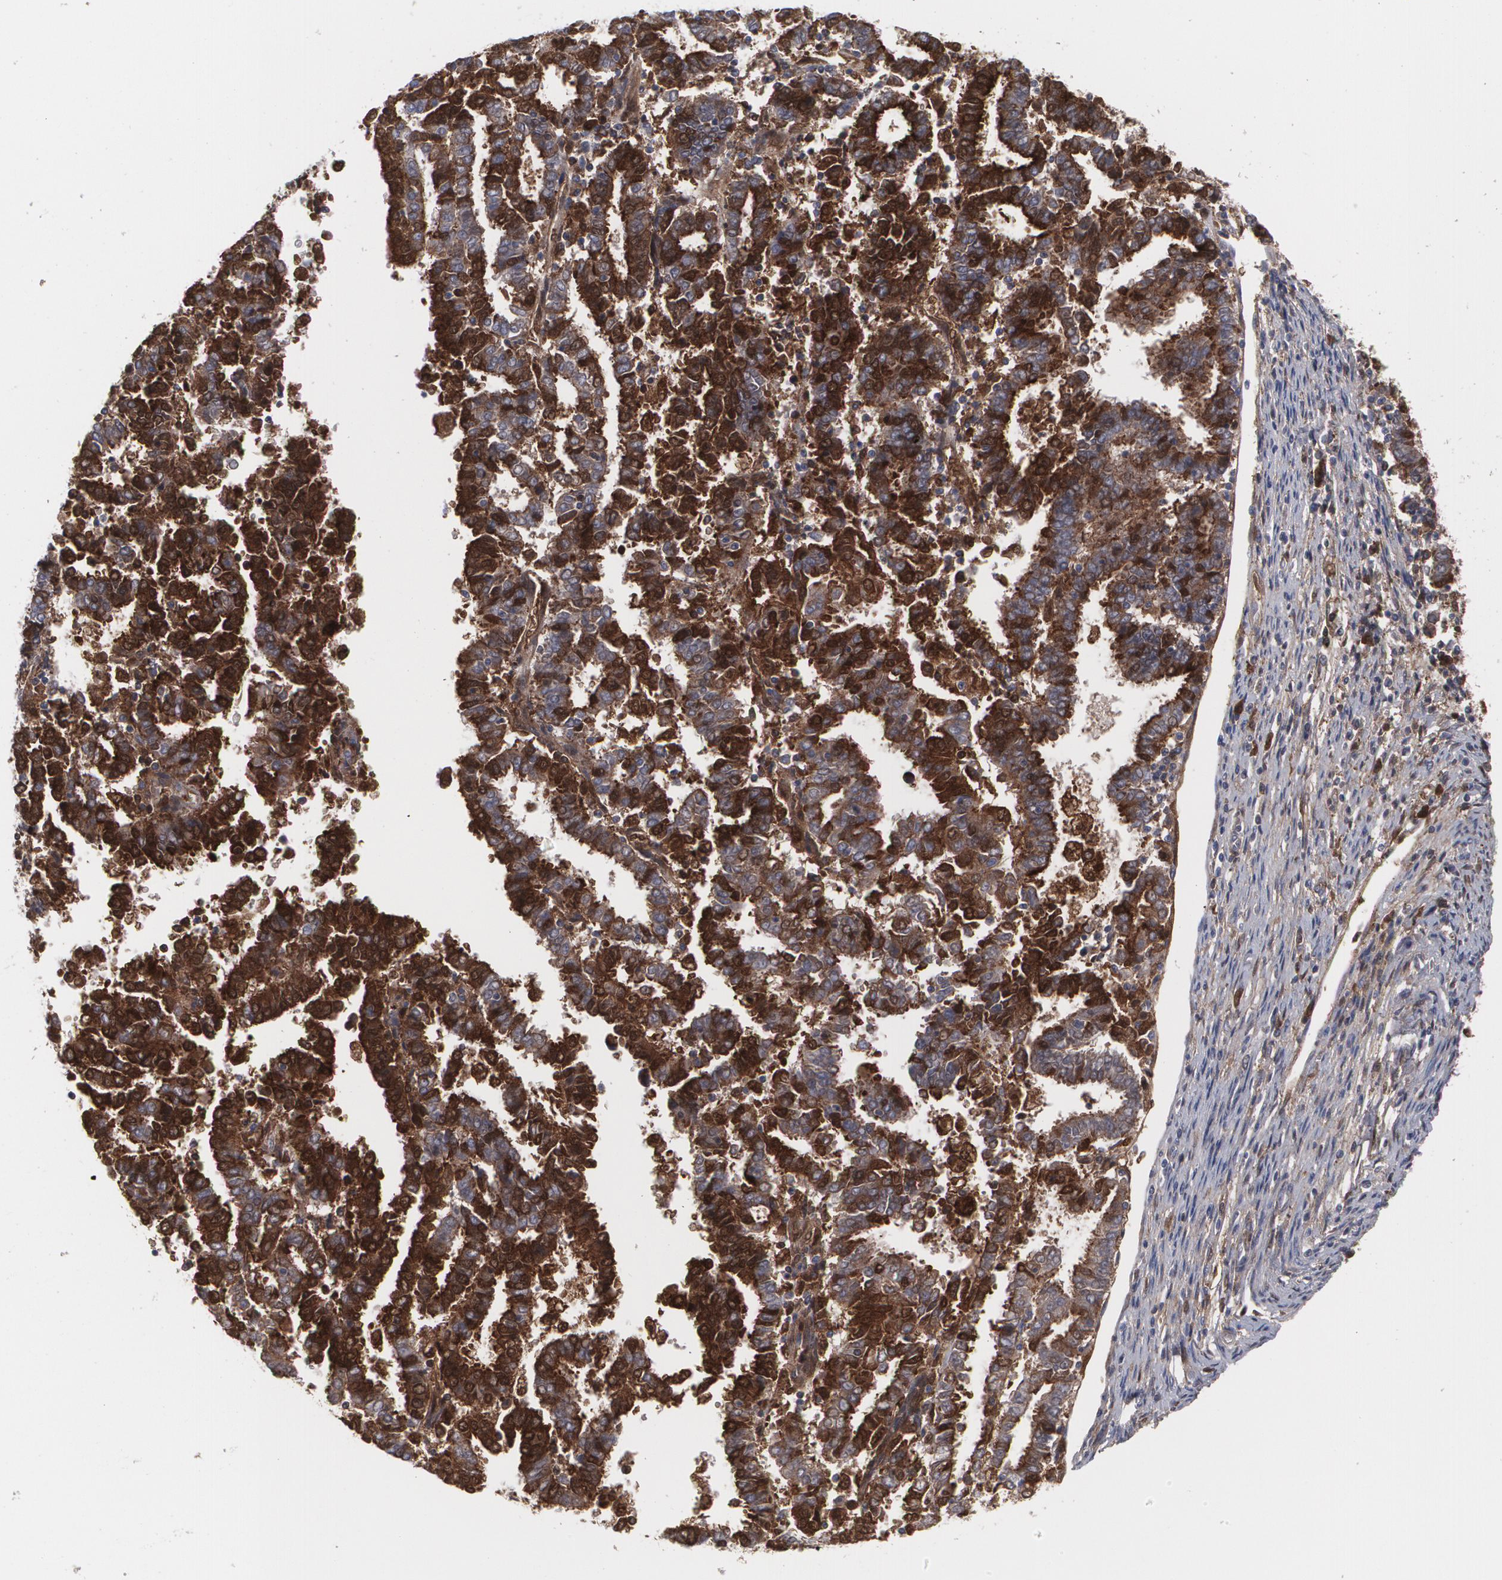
{"staining": {"intensity": "strong", "quantity": ">75%", "location": "cytoplasmic/membranous"}, "tissue": "endometrial cancer", "cell_type": "Tumor cells", "image_type": "cancer", "snomed": [{"axis": "morphology", "description": "Adenocarcinoma, NOS"}, {"axis": "topography", "description": "Endometrium"}], "caption": "The photomicrograph demonstrates immunohistochemical staining of endometrial cancer (adenocarcinoma). There is strong cytoplasmic/membranous expression is present in approximately >75% of tumor cells.", "gene": "LRG1", "patient": {"sex": "female", "age": 66}}